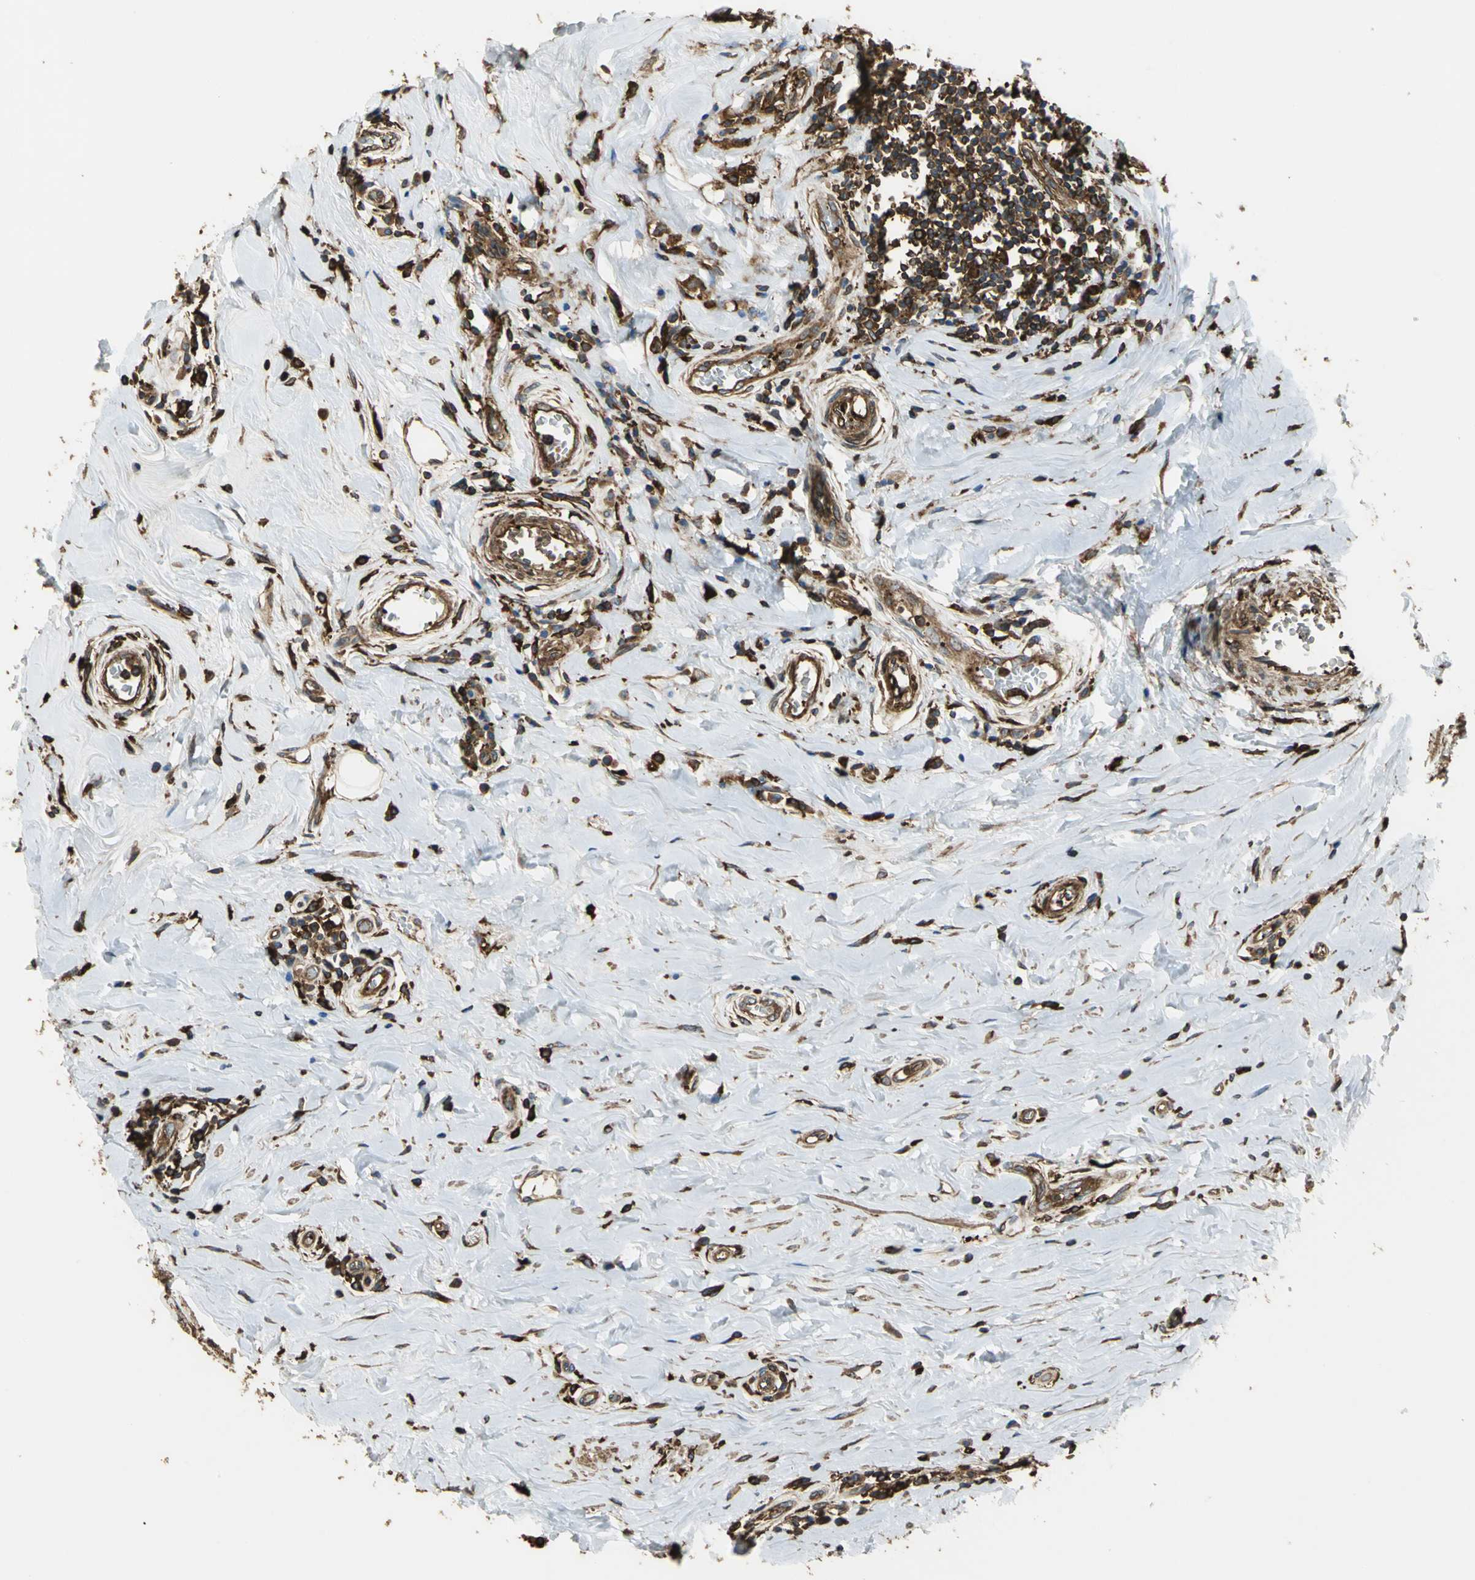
{"staining": {"intensity": "moderate", "quantity": ">75%", "location": "cytoplasmic/membranous"}, "tissue": "breast cancer", "cell_type": "Tumor cells", "image_type": "cancer", "snomed": [{"axis": "morphology", "description": "Duct carcinoma"}, {"axis": "topography", "description": "Breast"}], "caption": "About >75% of tumor cells in human breast cancer (intraductal carcinoma) exhibit moderate cytoplasmic/membranous protein staining as visualized by brown immunohistochemical staining.", "gene": "TLN1", "patient": {"sex": "female", "age": 27}}